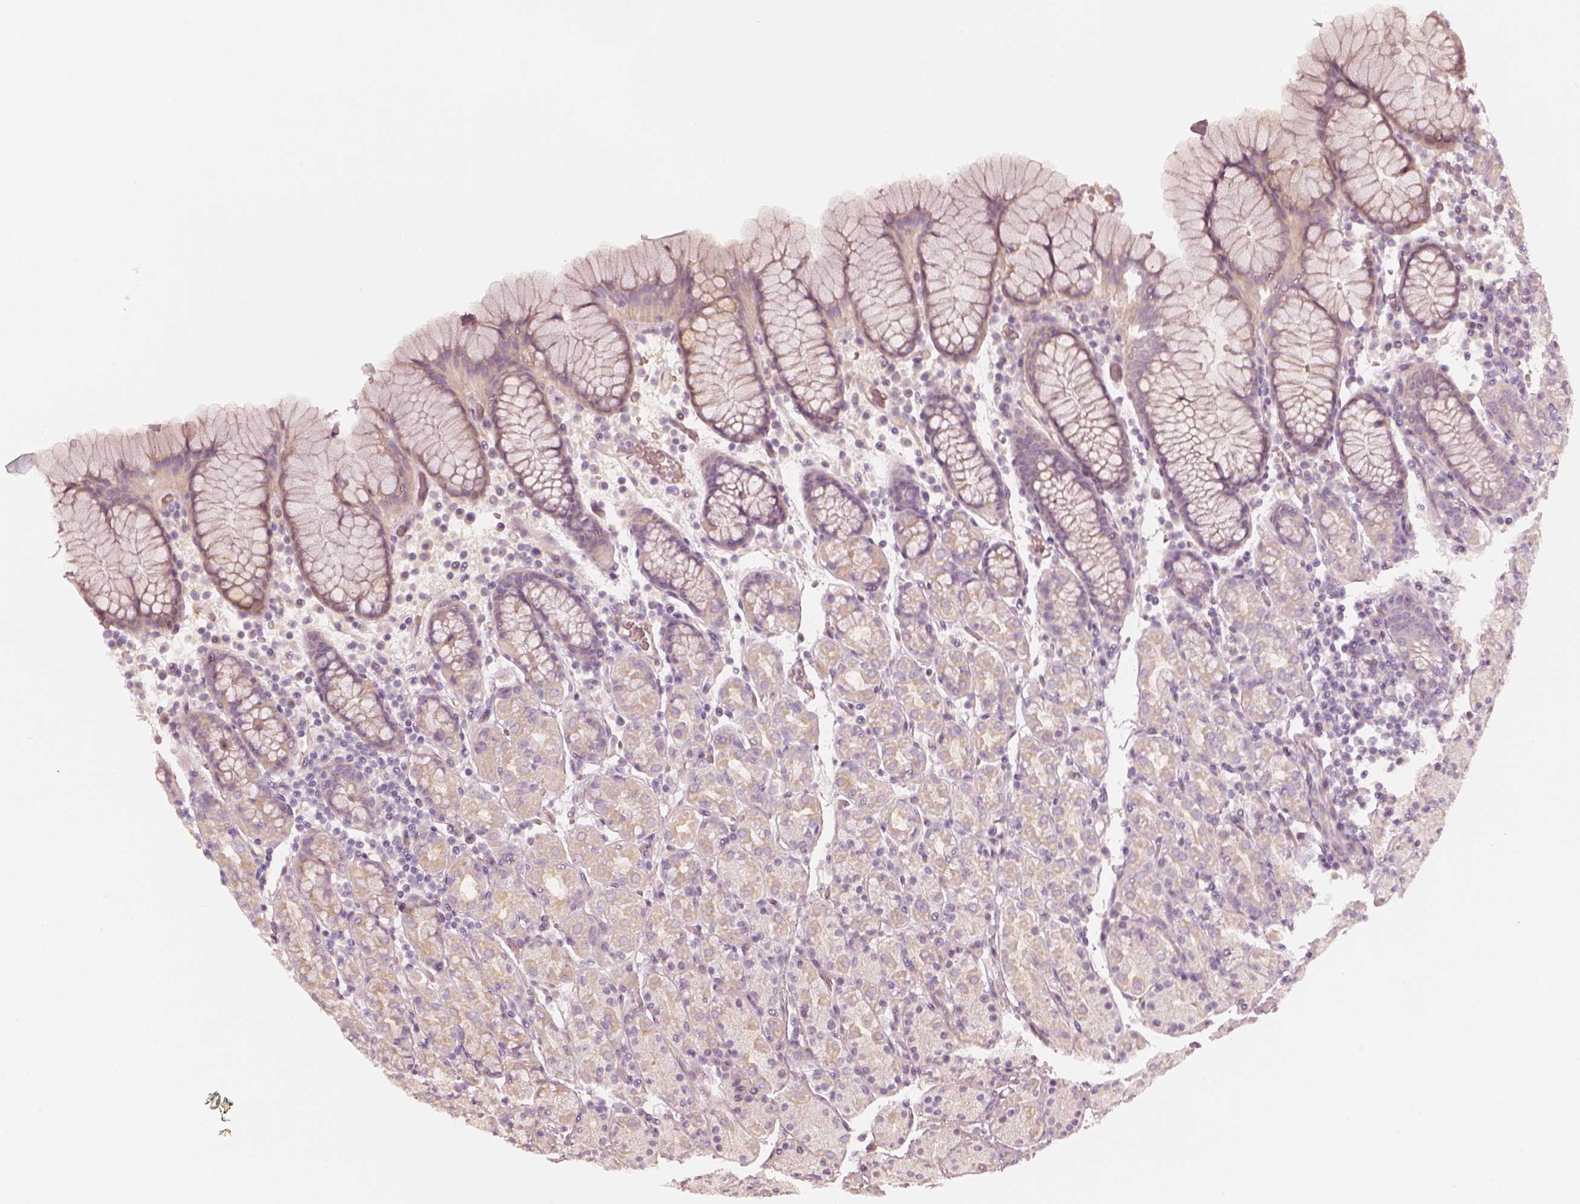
{"staining": {"intensity": "negative", "quantity": "none", "location": "none"}, "tissue": "stomach", "cell_type": "Glandular cells", "image_type": "normal", "snomed": [{"axis": "morphology", "description": "Normal tissue, NOS"}, {"axis": "topography", "description": "Stomach, upper"}, {"axis": "topography", "description": "Stomach"}], "caption": "The immunohistochemistry (IHC) histopathology image has no significant expression in glandular cells of stomach. (DAB (3,3'-diaminobenzidine) immunohistochemistry with hematoxylin counter stain).", "gene": "KCNJ9", "patient": {"sex": "male", "age": 62}}